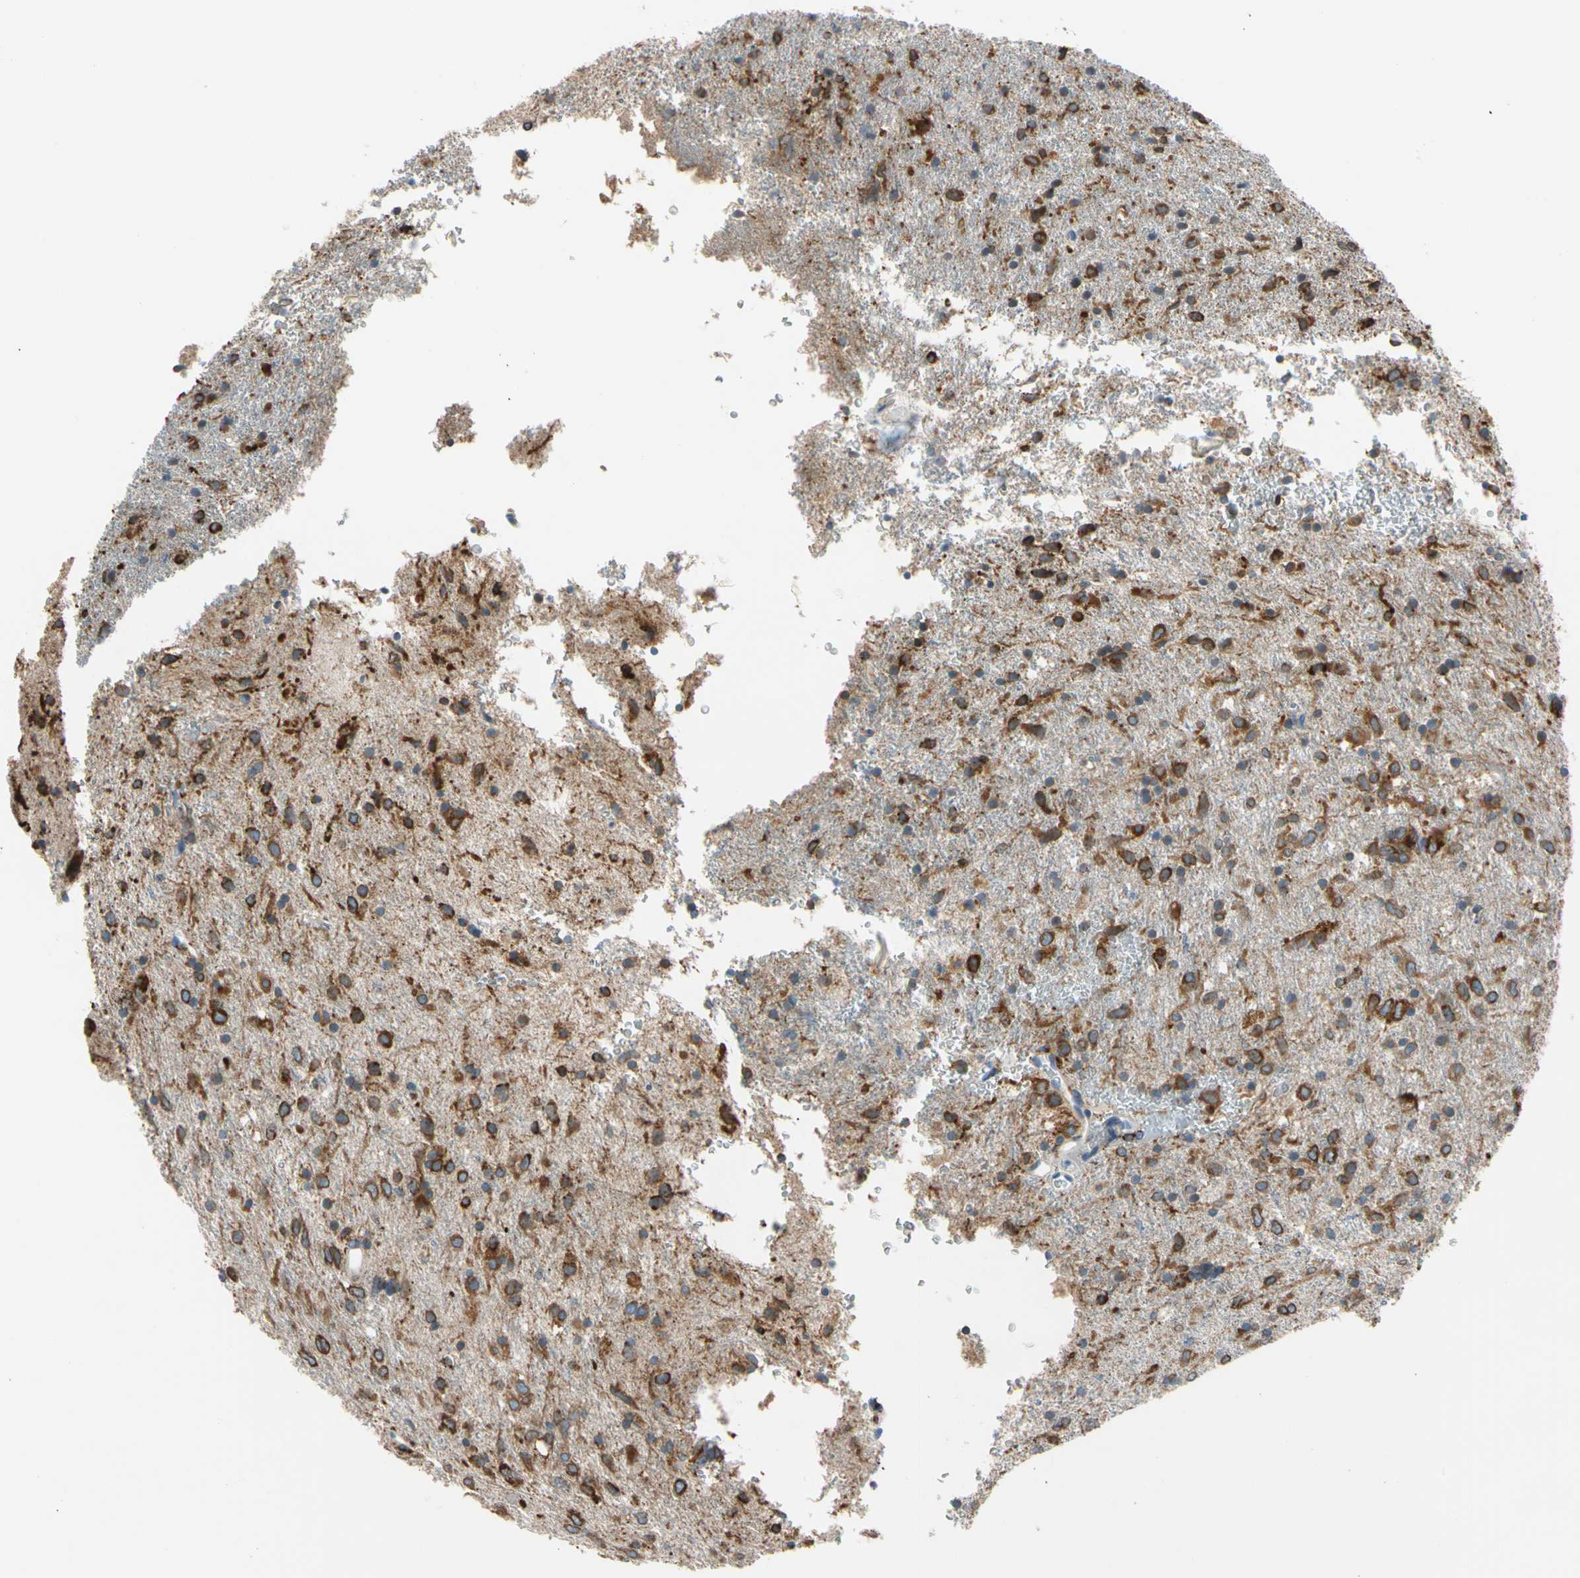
{"staining": {"intensity": "strong", "quantity": ">75%", "location": "cytoplasmic/membranous"}, "tissue": "glioma", "cell_type": "Tumor cells", "image_type": "cancer", "snomed": [{"axis": "morphology", "description": "Glioma, malignant, Low grade"}, {"axis": "topography", "description": "Brain"}], "caption": "Malignant low-grade glioma stained with DAB immunohistochemistry (IHC) reveals high levels of strong cytoplasmic/membranous expression in approximately >75% of tumor cells.", "gene": "LRPAP1", "patient": {"sex": "male", "age": 77}}